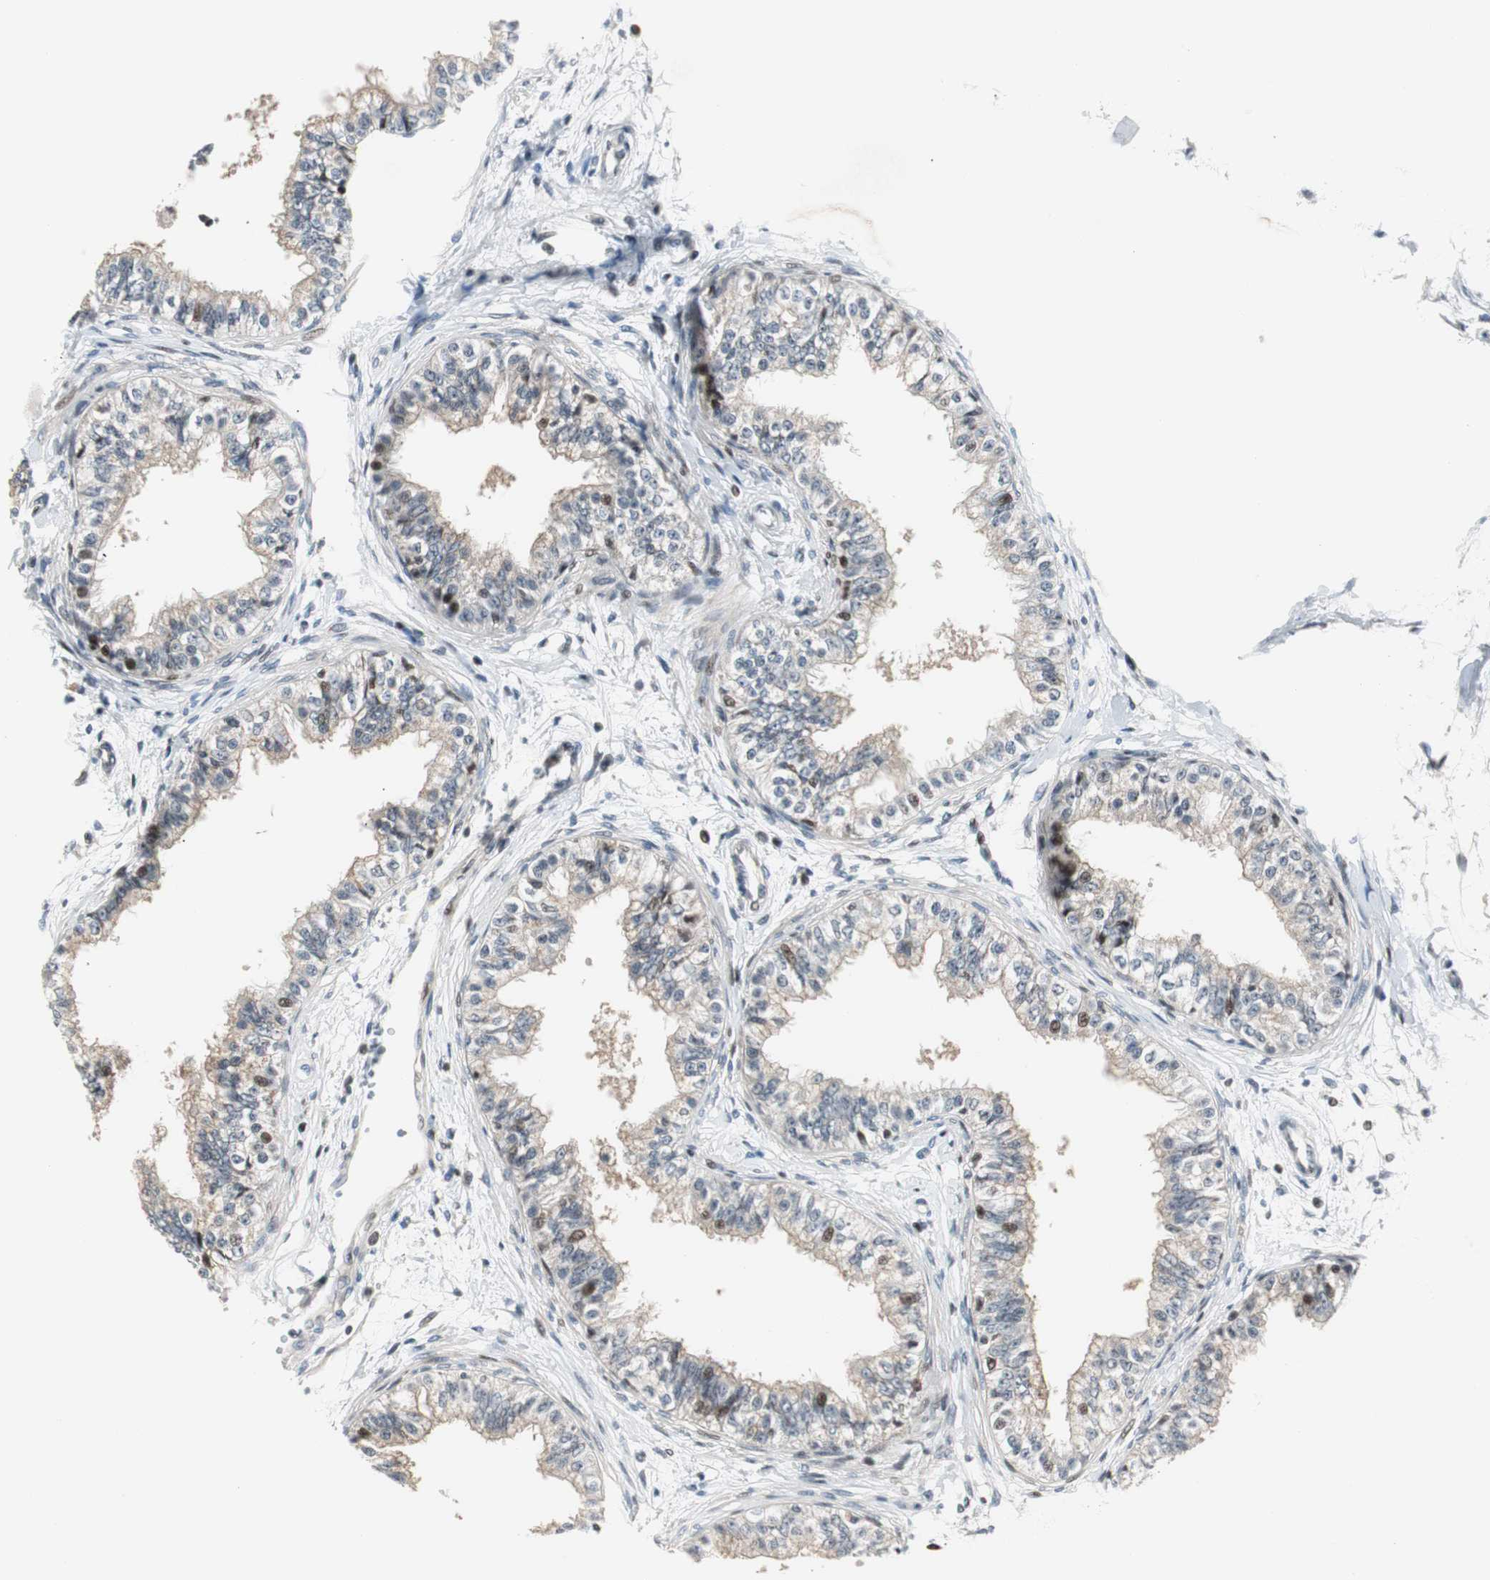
{"staining": {"intensity": "moderate", "quantity": "25%-75%", "location": "nuclear"}, "tissue": "epididymis", "cell_type": "Glandular cells", "image_type": "normal", "snomed": [{"axis": "morphology", "description": "Normal tissue, NOS"}, {"axis": "morphology", "description": "Adenocarcinoma, metastatic, NOS"}, {"axis": "topography", "description": "Testis"}, {"axis": "topography", "description": "Epididymis"}], "caption": "This photomicrograph exhibits IHC staining of unremarkable human epididymis, with medium moderate nuclear staining in approximately 25%-75% of glandular cells.", "gene": "RAD1", "patient": {"sex": "male", "age": 26}}